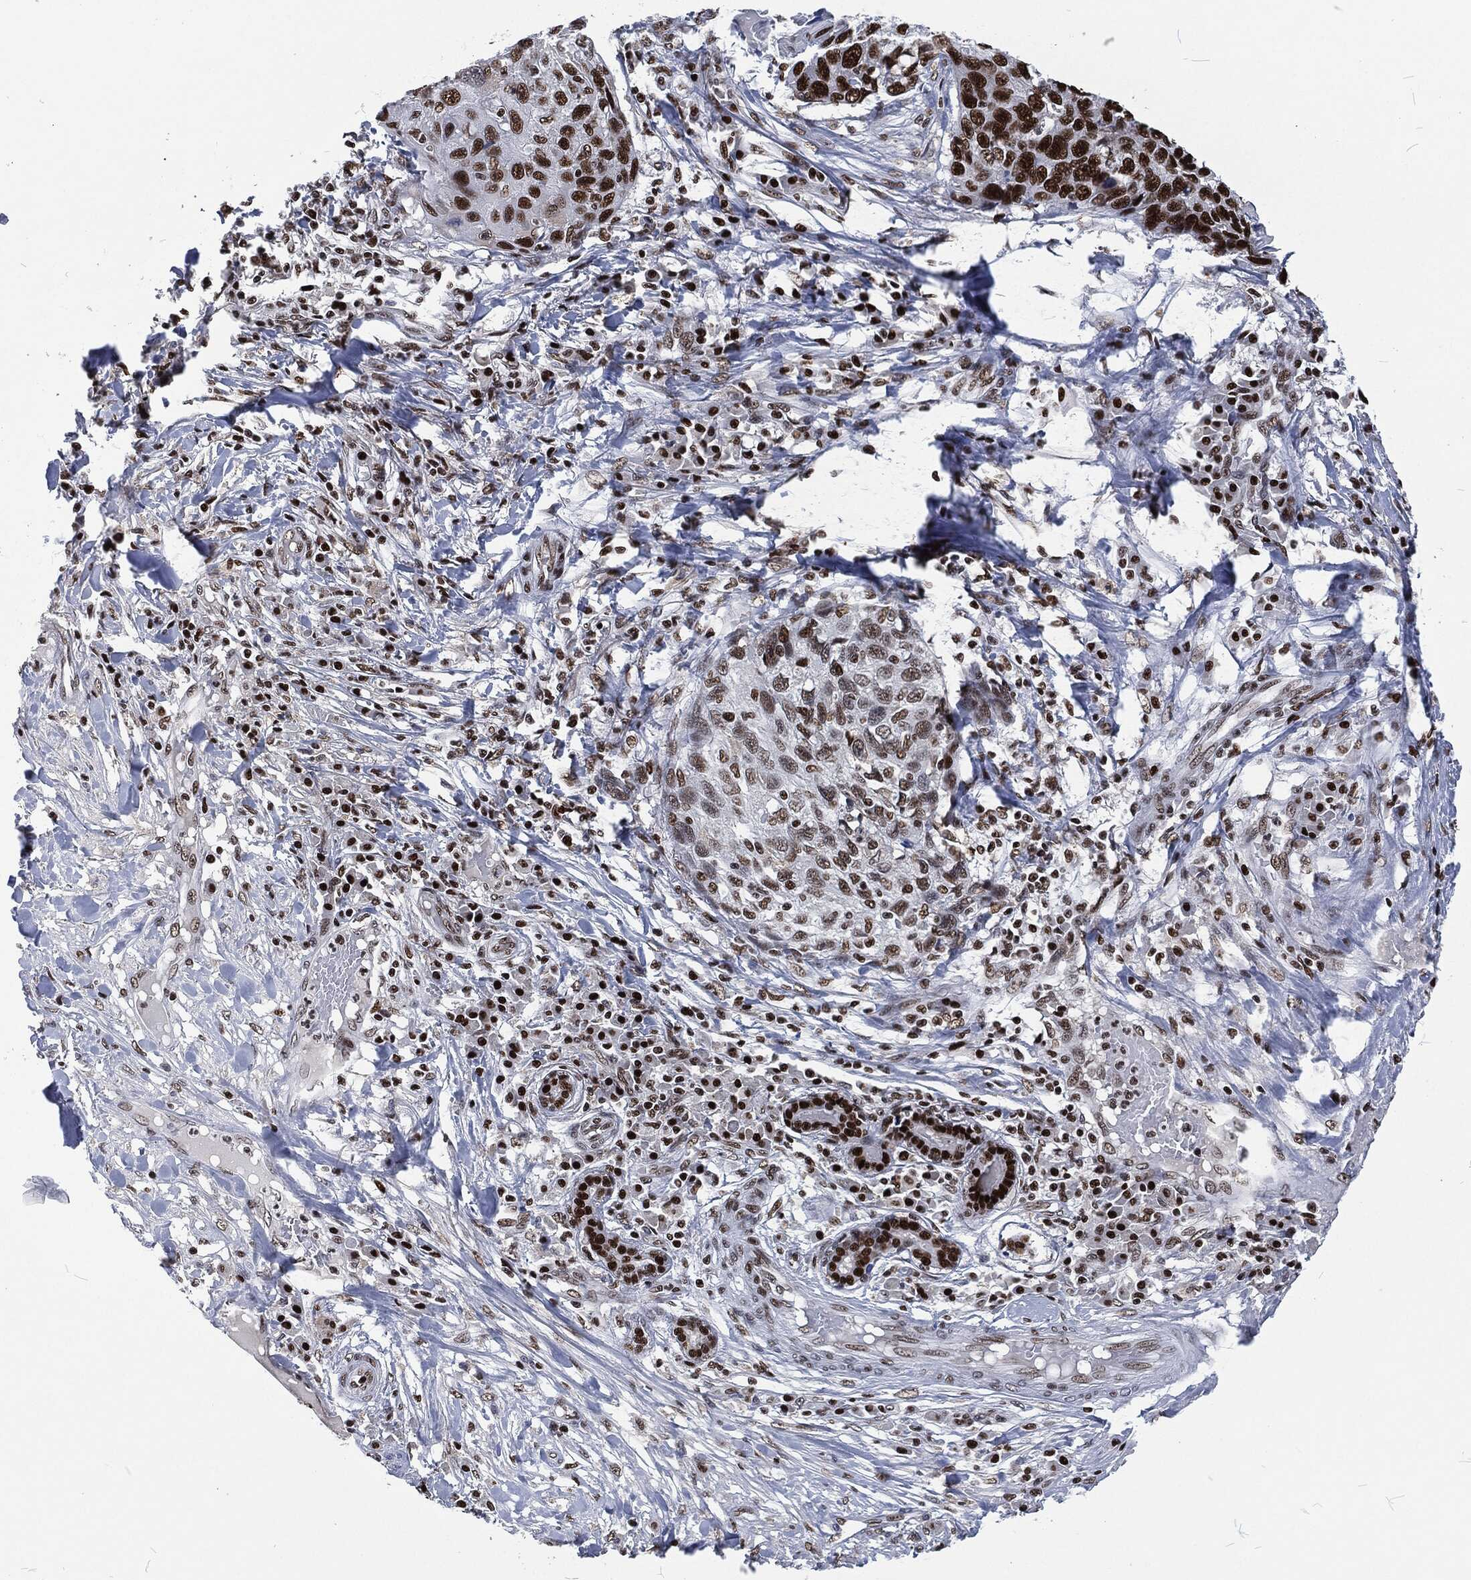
{"staining": {"intensity": "strong", "quantity": "25%-75%", "location": "nuclear"}, "tissue": "skin cancer", "cell_type": "Tumor cells", "image_type": "cancer", "snomed": [{"axis": "morphology", "description": "Squamous cell carcinoma, NOS"}, {"axis": "topography", "description": "Skin"}], "caption": "This micrograph shows immunohistochemistry (IHC) staining of human skin squamous cell carcinoma, with high strong nuclear expression in about 25%-75% of tumor cells.", "gene": "DCPS", "patient": {"sex": "male", "age": 92}}